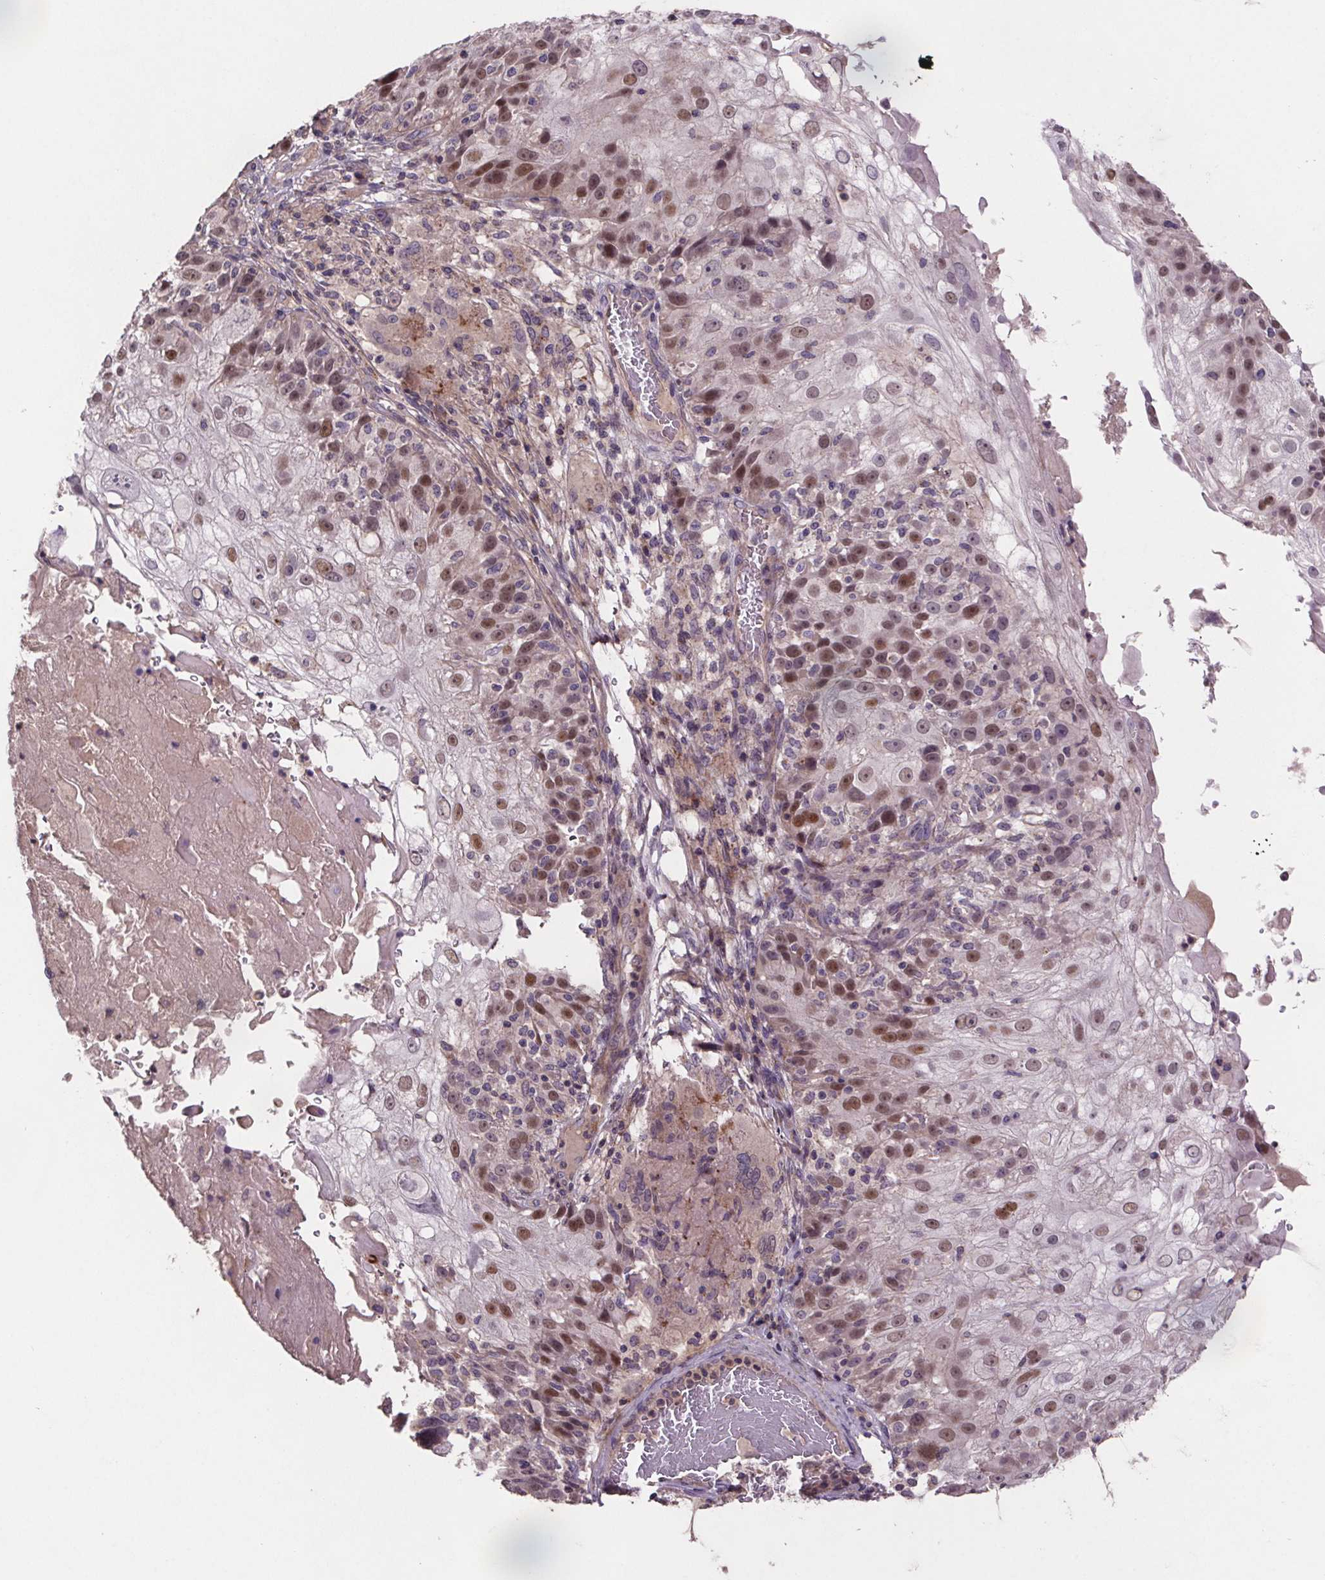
{"staining": {"intensity": "moderate", "quantity": "<25%", "location": "cytoplasmic/membranous,nuclear"}, "tissue": "skin cancer", "cell_type": "Tumor cells", "image_type": "cancer", "snomed": [{"axis": "morphology", "description": "Normal tissue, NOS"}, {"axis": "morphology", "description": "Squamous cell carcinoma, NOS"}, {"axis": "topography", "description": "Skin"}], "caption": "Skin squamous cell carcinoma stained with immunohistochemistry demonstrates moderate cytoplasmic/membranous and nuclear positivity in about <25% of tumor cells.", "gene": "CLN3", "patient": {"sex": "female", "age": 83}}